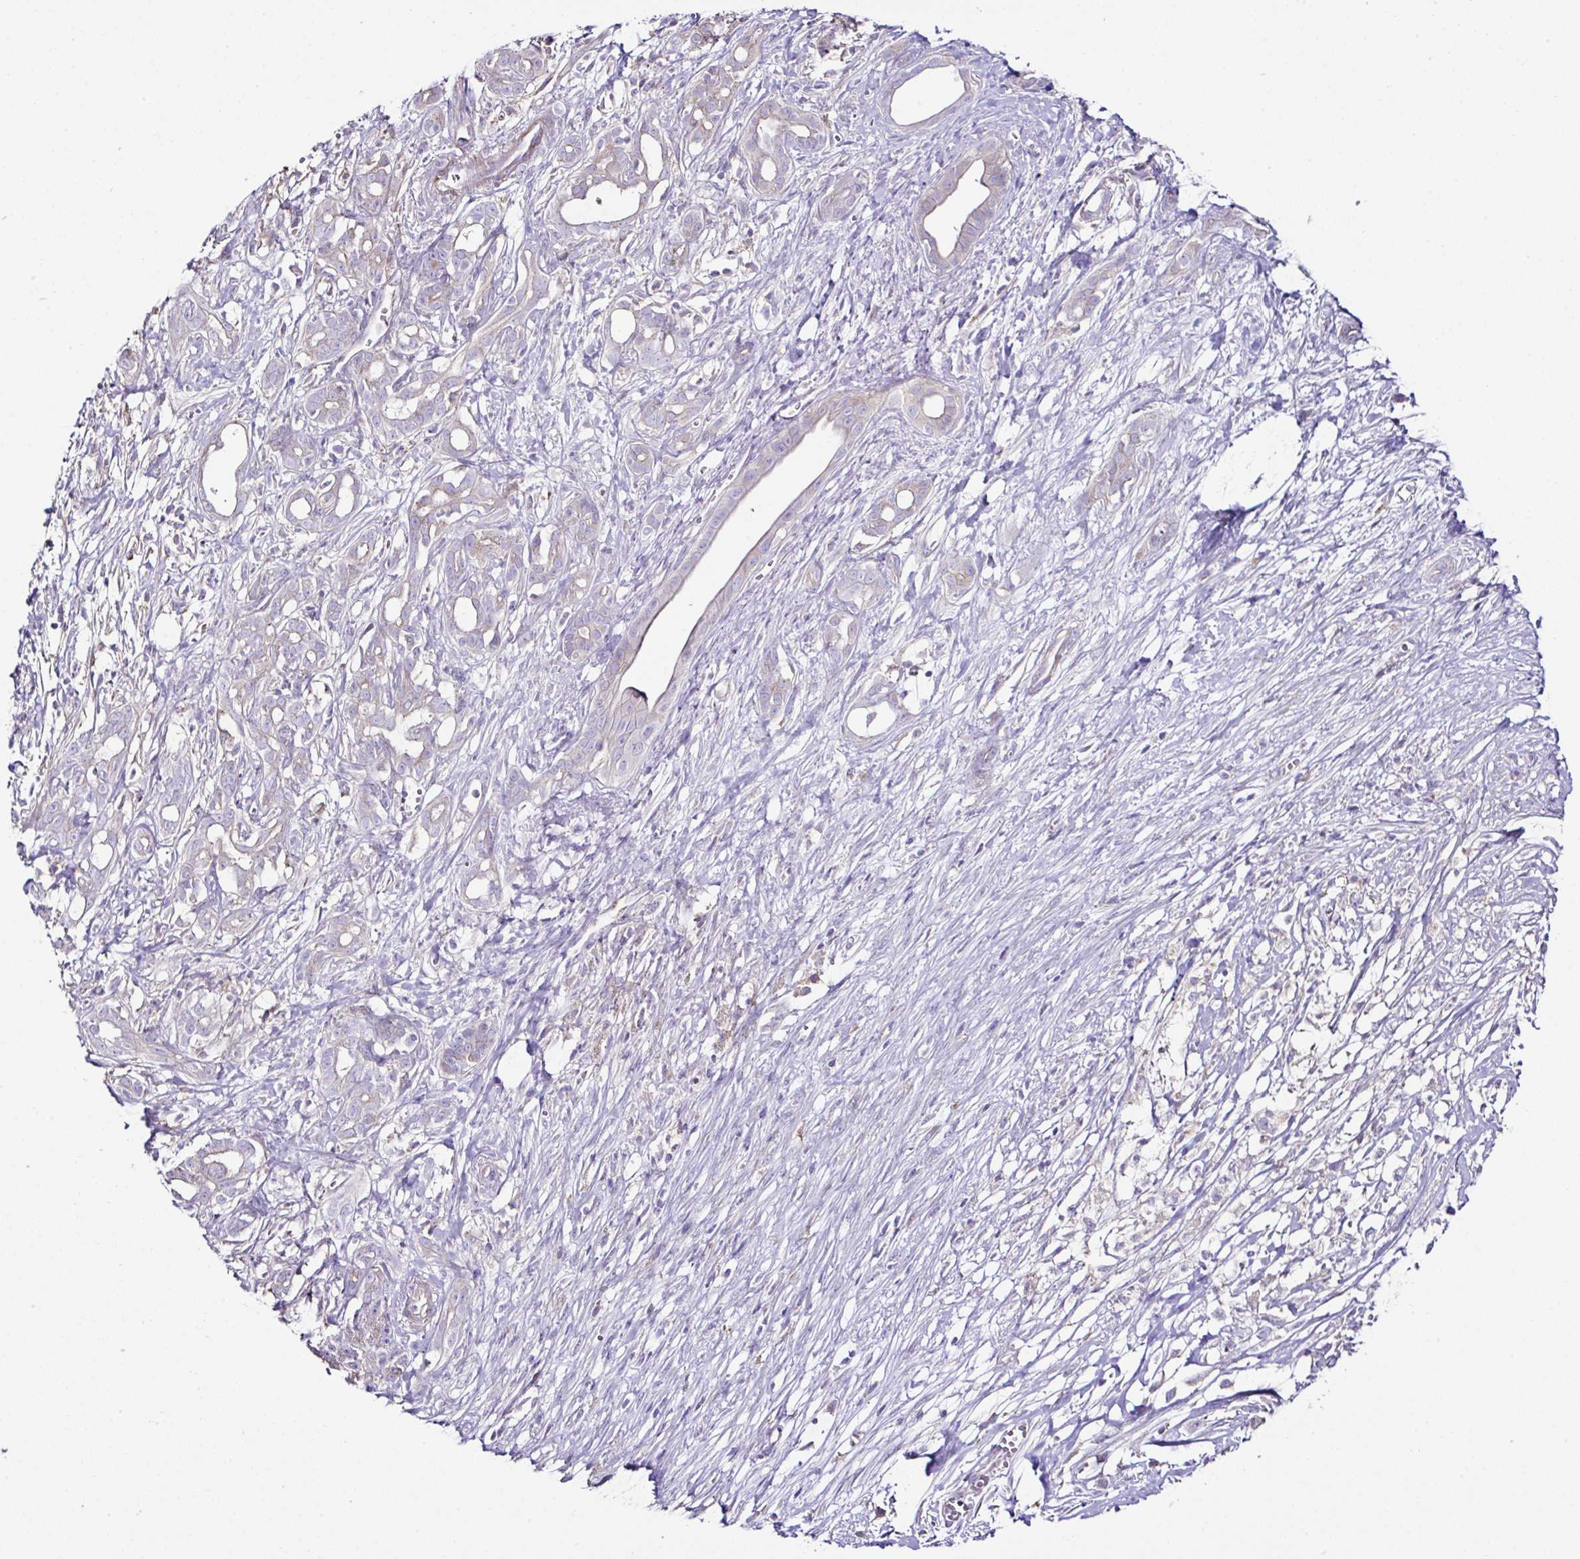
{"staining": {"intensity": "negative", "quantity": "none", "location": "none"}, "tissue": "pancreatic cancer", "cell_type": "Tumor cells", "image_type": "cancer", "snomed": [{"axis": "morphology", "description": "Adenocarcinoma, NOS"}, {"axis": "topography", "description": "Pancreas"}], "caption": "This is an immunohistochemistry (IHC) photomicrograph of pancreatic cancer. There is no positivity in tumor cells.", "gene": "OR4P4", "patient": {"sex": "male", "age": 61}}